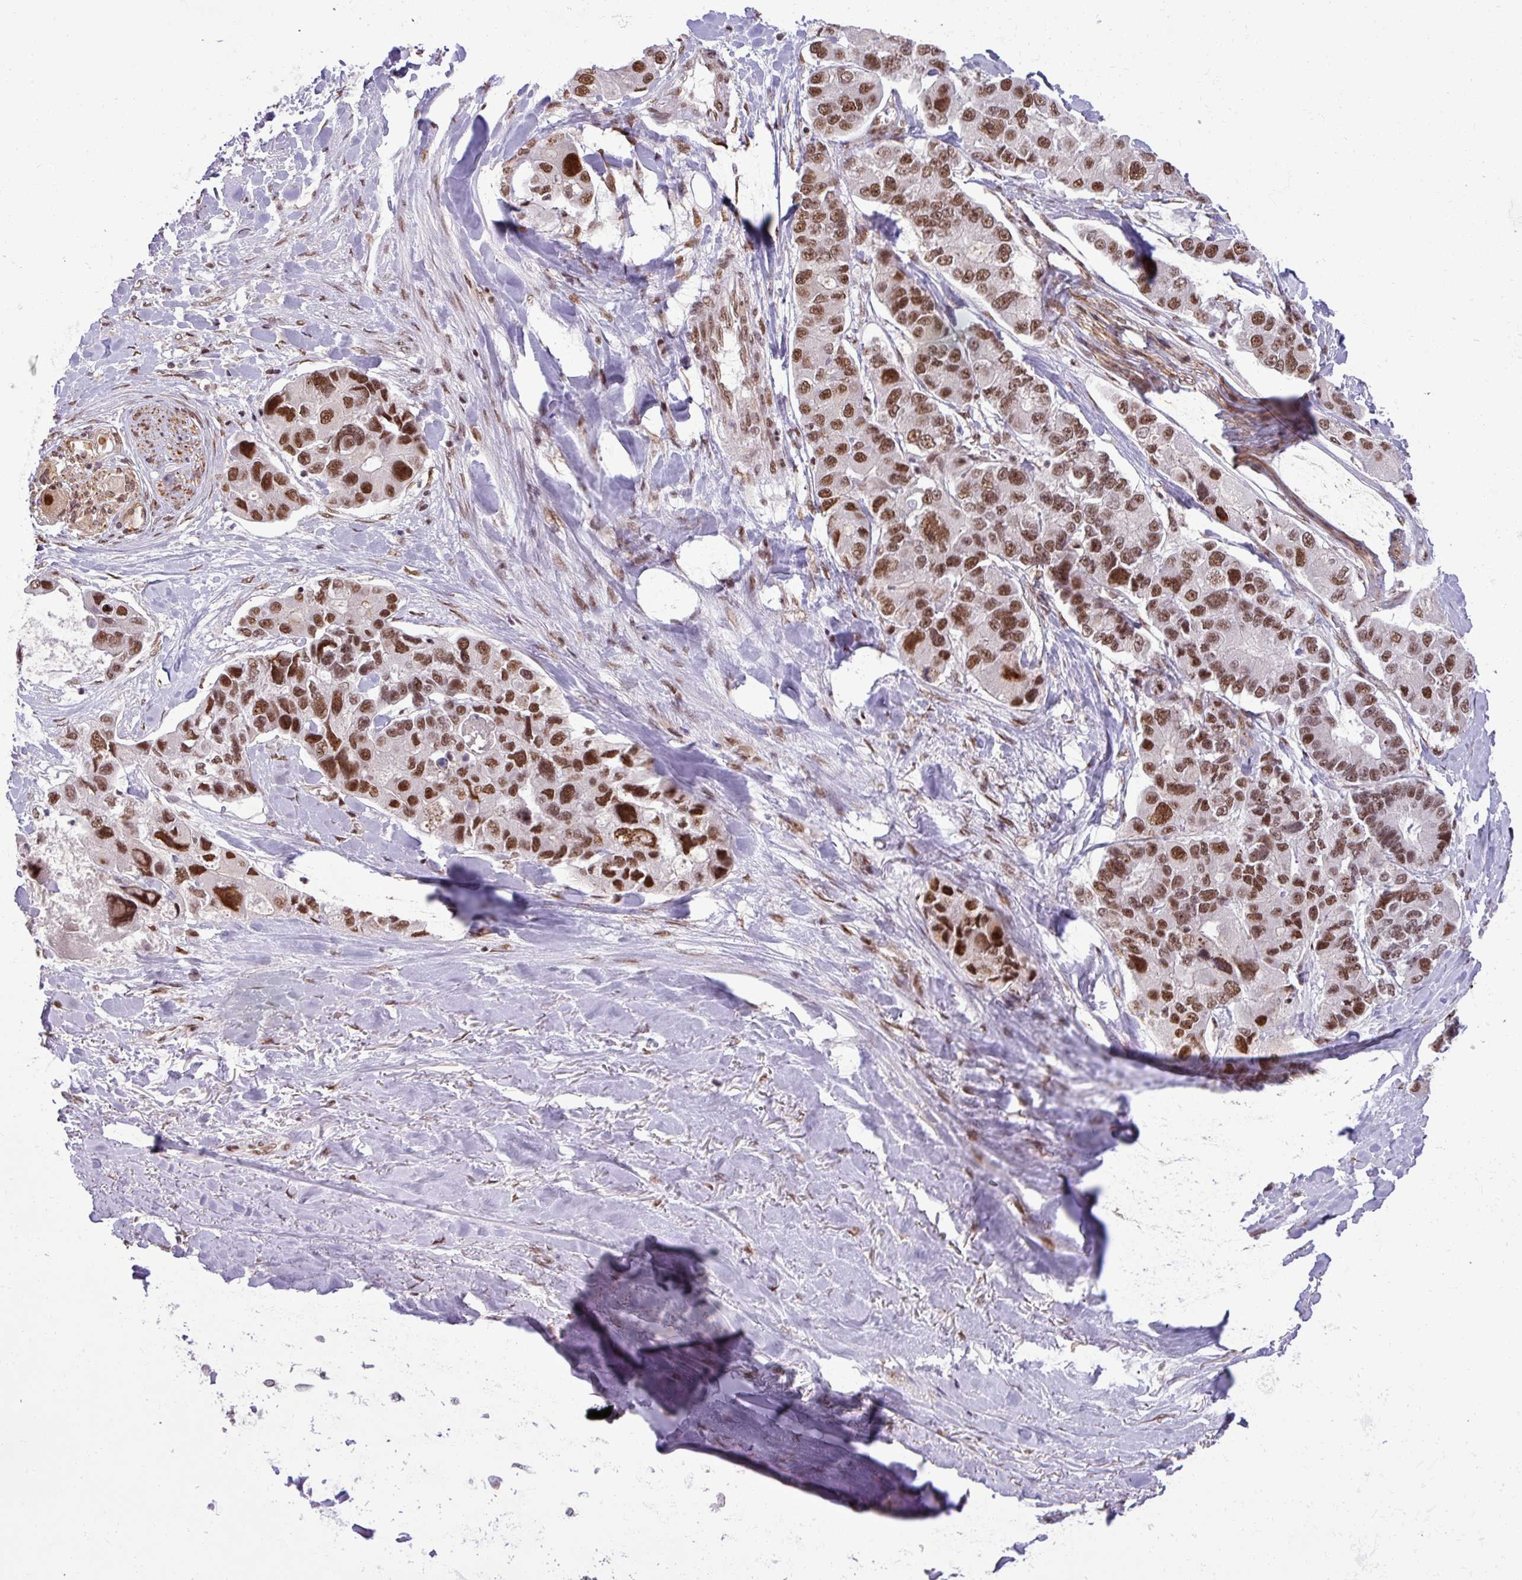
{"staining": {"intensity": "strong", "quantity": ">75%", "location": "nuclear"}, "tissue": "lung cancer", "cell_type": "Tumor cells", "image_type": "cancer", "snomed": [{"axis": "morphology", "description": "Adenocarcinoma, NOS"}, {"axis": "topography", "description": "Lung"}], "caption": "Immunohistochemistry (IHC) of human lung adenocarcinoma displays high levels of strong nuclear staining in about >75% of tumor cells.", "gene": "PTPN20", "patient": {"sex": "female", "age": 54}}